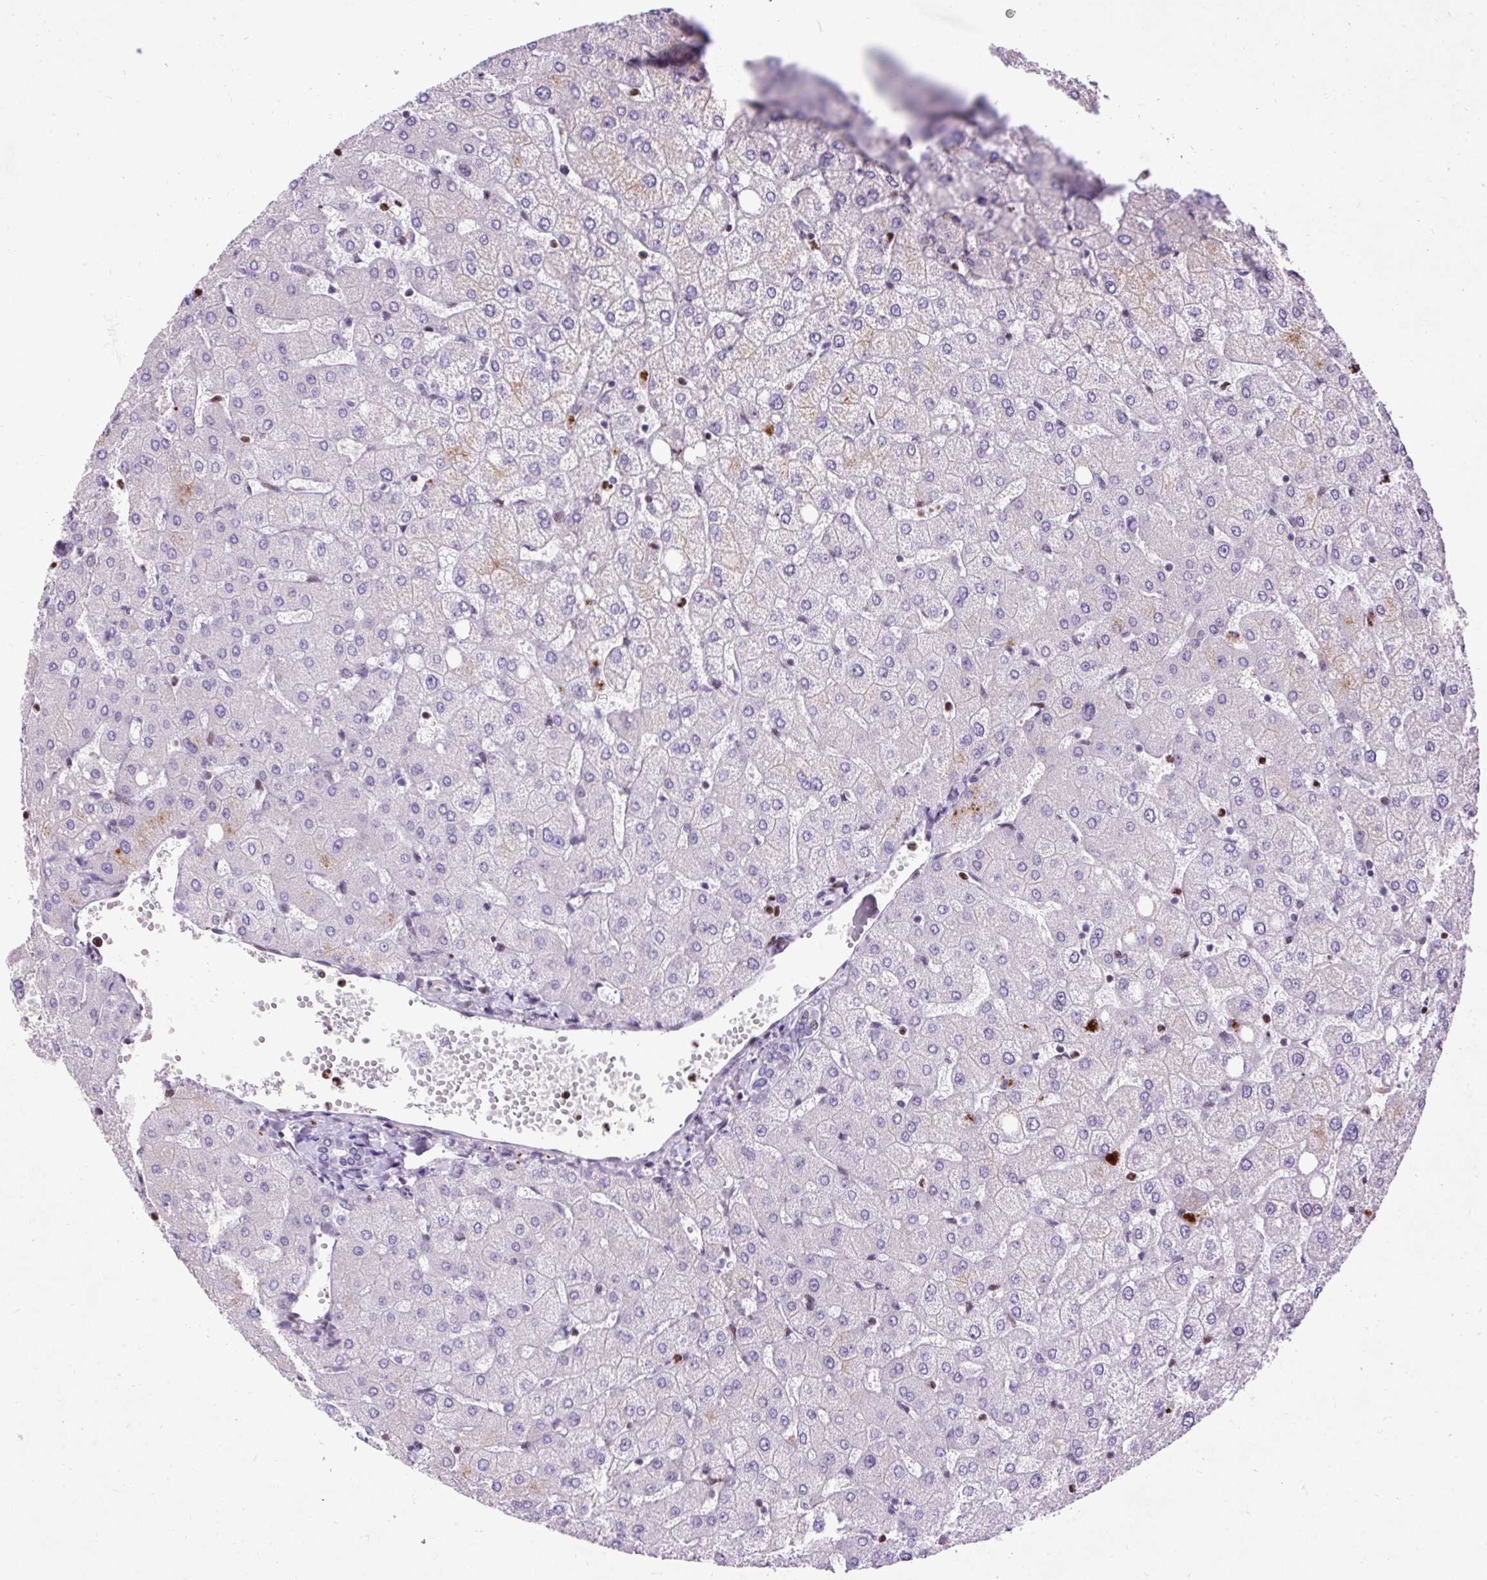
{"staining": {"intensity": "negative", "quantity": "none", "location": "none"}, "tissue": "liver", "cell_type": "Cholangiocytes", "image_type": "normal", "snomed": [{"axis": "morphology", "description": "Normal tissue, NOS"}, {"axis": "topography", "description": "Liver"}], "caption": "Immunohistochemistry photomicrograph of normal liver: human liver stained with DAB (3,3'-diaminobenzidine) displays no significant protein expression in cholangiocytes.", "gene": "SPC24", "patient": {"sex": "female", "age": 54}}